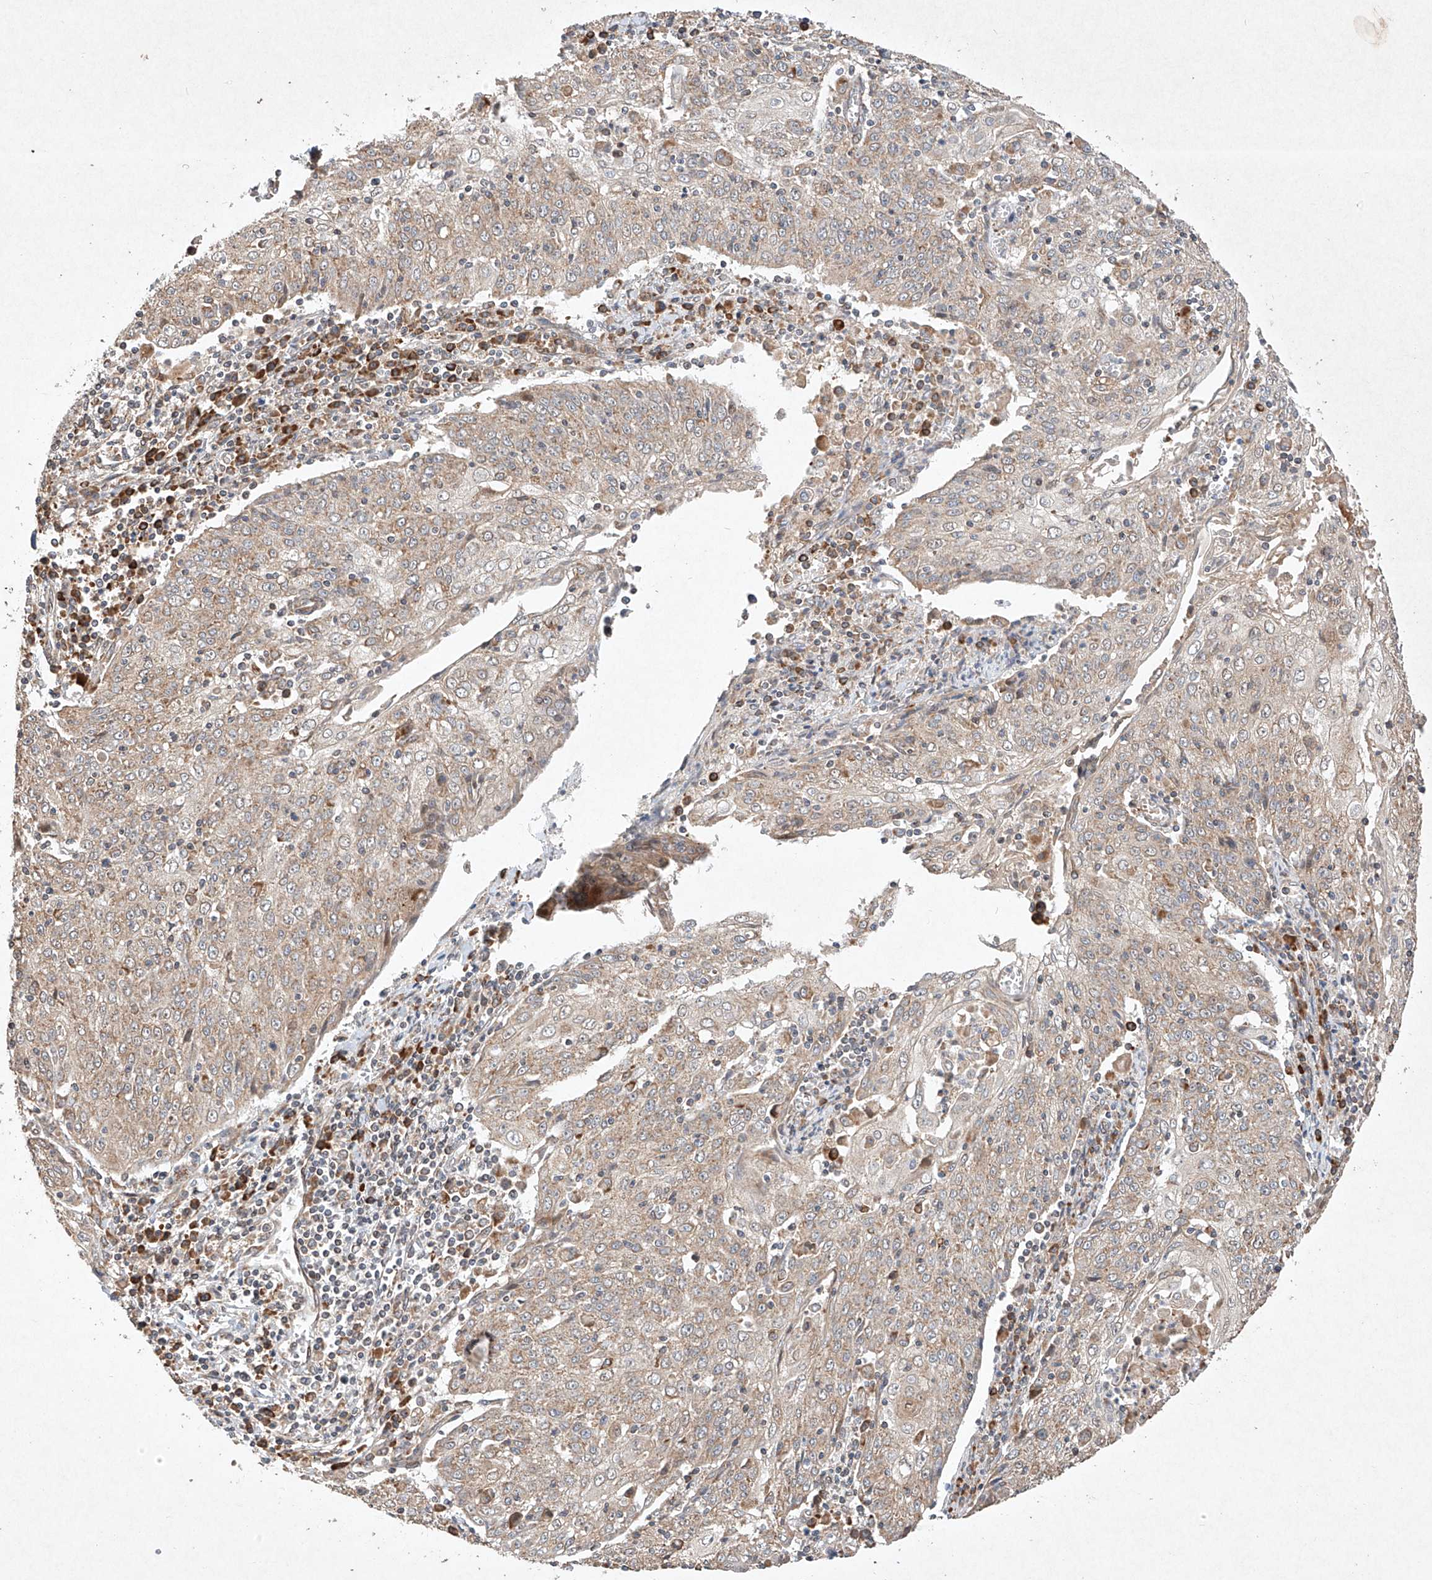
{"staining": {"intensity": "weak", "quantity": ">75%", "location": "cytoplasmic/membranous"}, "tissue": "cervical cancer", "cell_type": "Tumor cells", "image_type": "cancer", "snomed": [{"axis": "morphology", "description": "Squamous cell carcinoma, NOS"}, {"axis": "topography", "description": "Cervix"}], "caption": "Immunohistochemical staining of cervical squamous cell carcinoma demonstrates low levels of weak cytoplasmic/membranous protein expression in about >75% of tumor cells. The protein of interest is stained brown, and the nuclei are stained in blue (DAB (3,3'-diaminobenzidine) IHC with brightfield microscopy, high magnification).", "gene": "SEMA3B", "patient": {"sex": "female", "age": 48}}